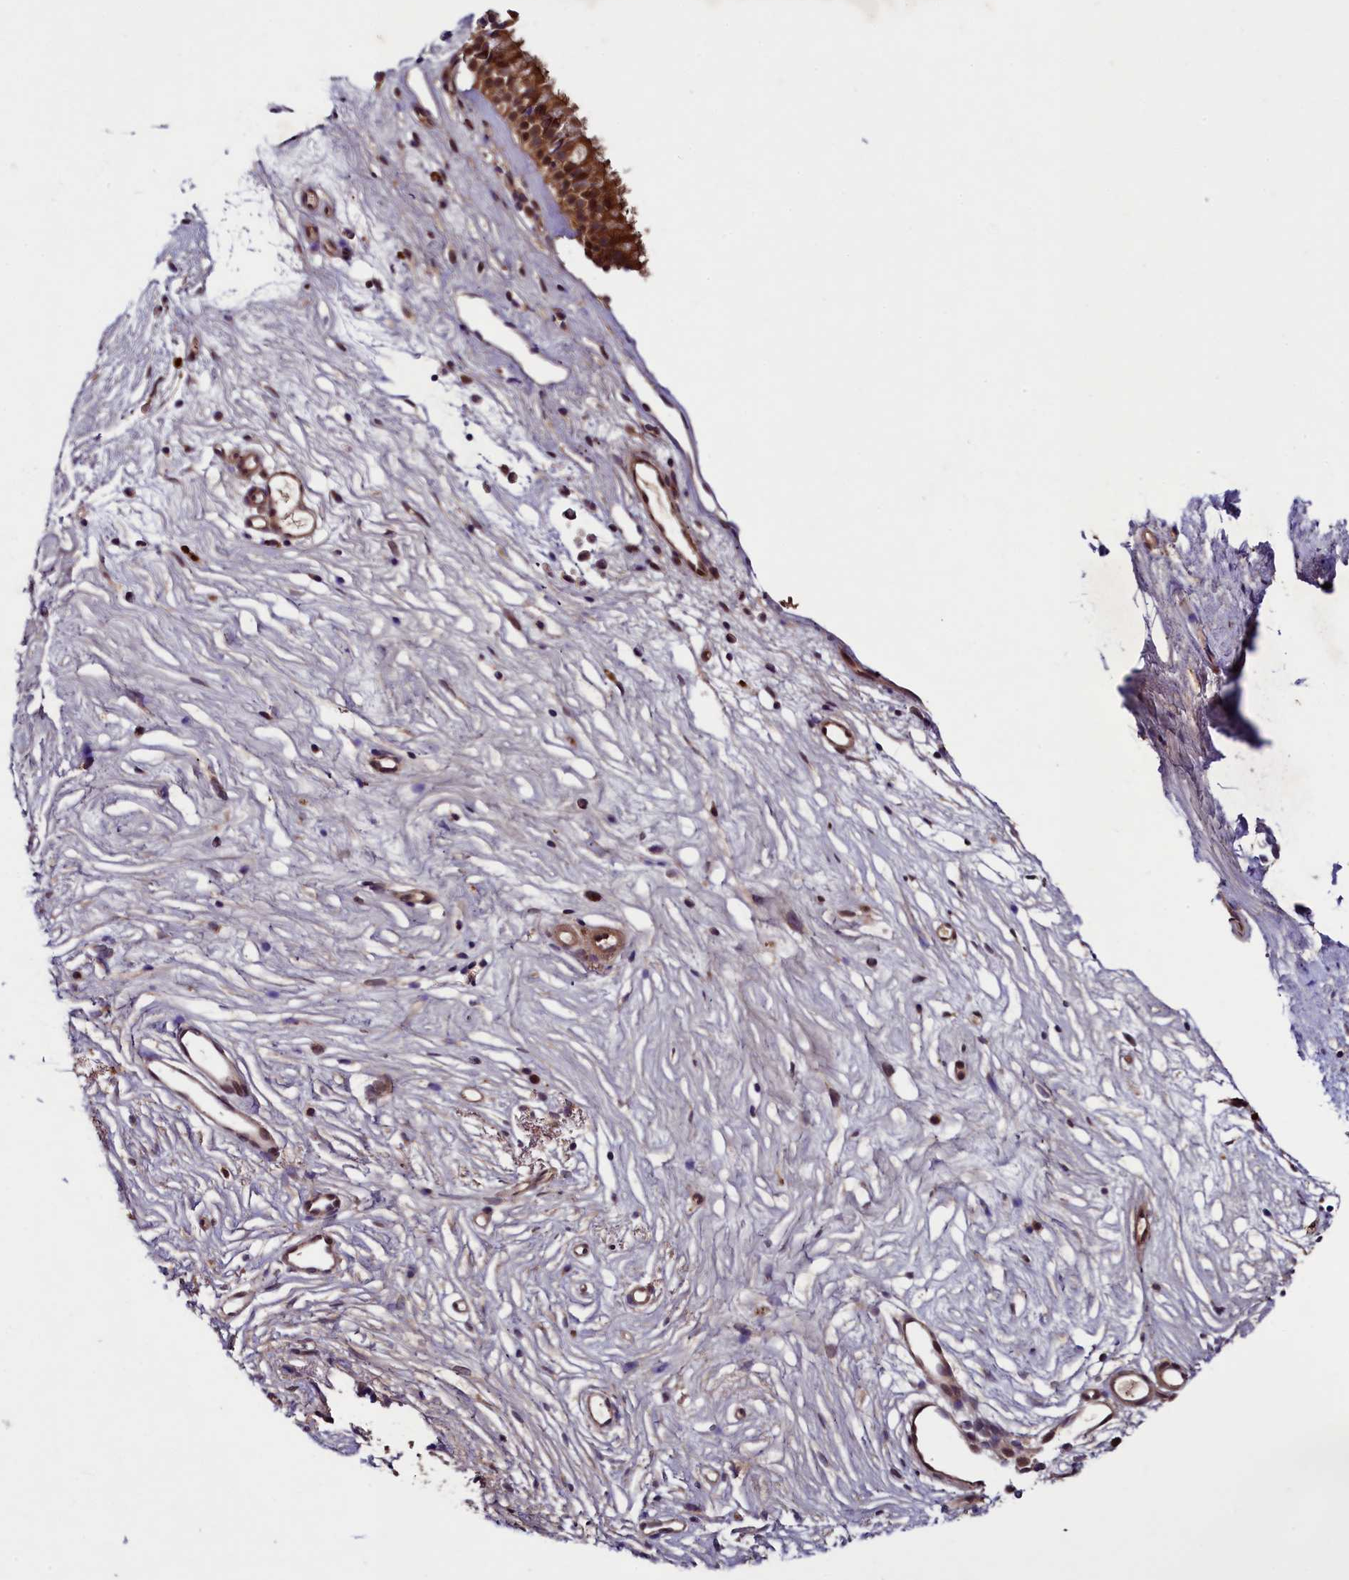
{"staining": {"intensity": "strong", "quantity": ">75%", "location": "cytoplasmic/membranous,nuclear"}, "tissue": "nasopharynx", "cell_type": "Respiratory epithelial cells", "image_type": "normal", "snomed": [{"axis": "morphology", "description": "Normal tissue, NOS"}, {"axis": "morphology", "description": "Inflammation, NOS"}, {"axis": "morphology", "description": "Malignant melanoma, Metastatic site"}, {"axis": "topography", "description": "Nasopharynx"}], "caption": "This photomicrograph demonstrates immunohistochemistry staining of unremarkable nasopharynx, with high strong cytoplasmic/membranous,nuclear positivity in about >75% of respiratory epithelial cells.", "gene": "BLTP3B", "patient": {"sex": "male", "age": 70}}